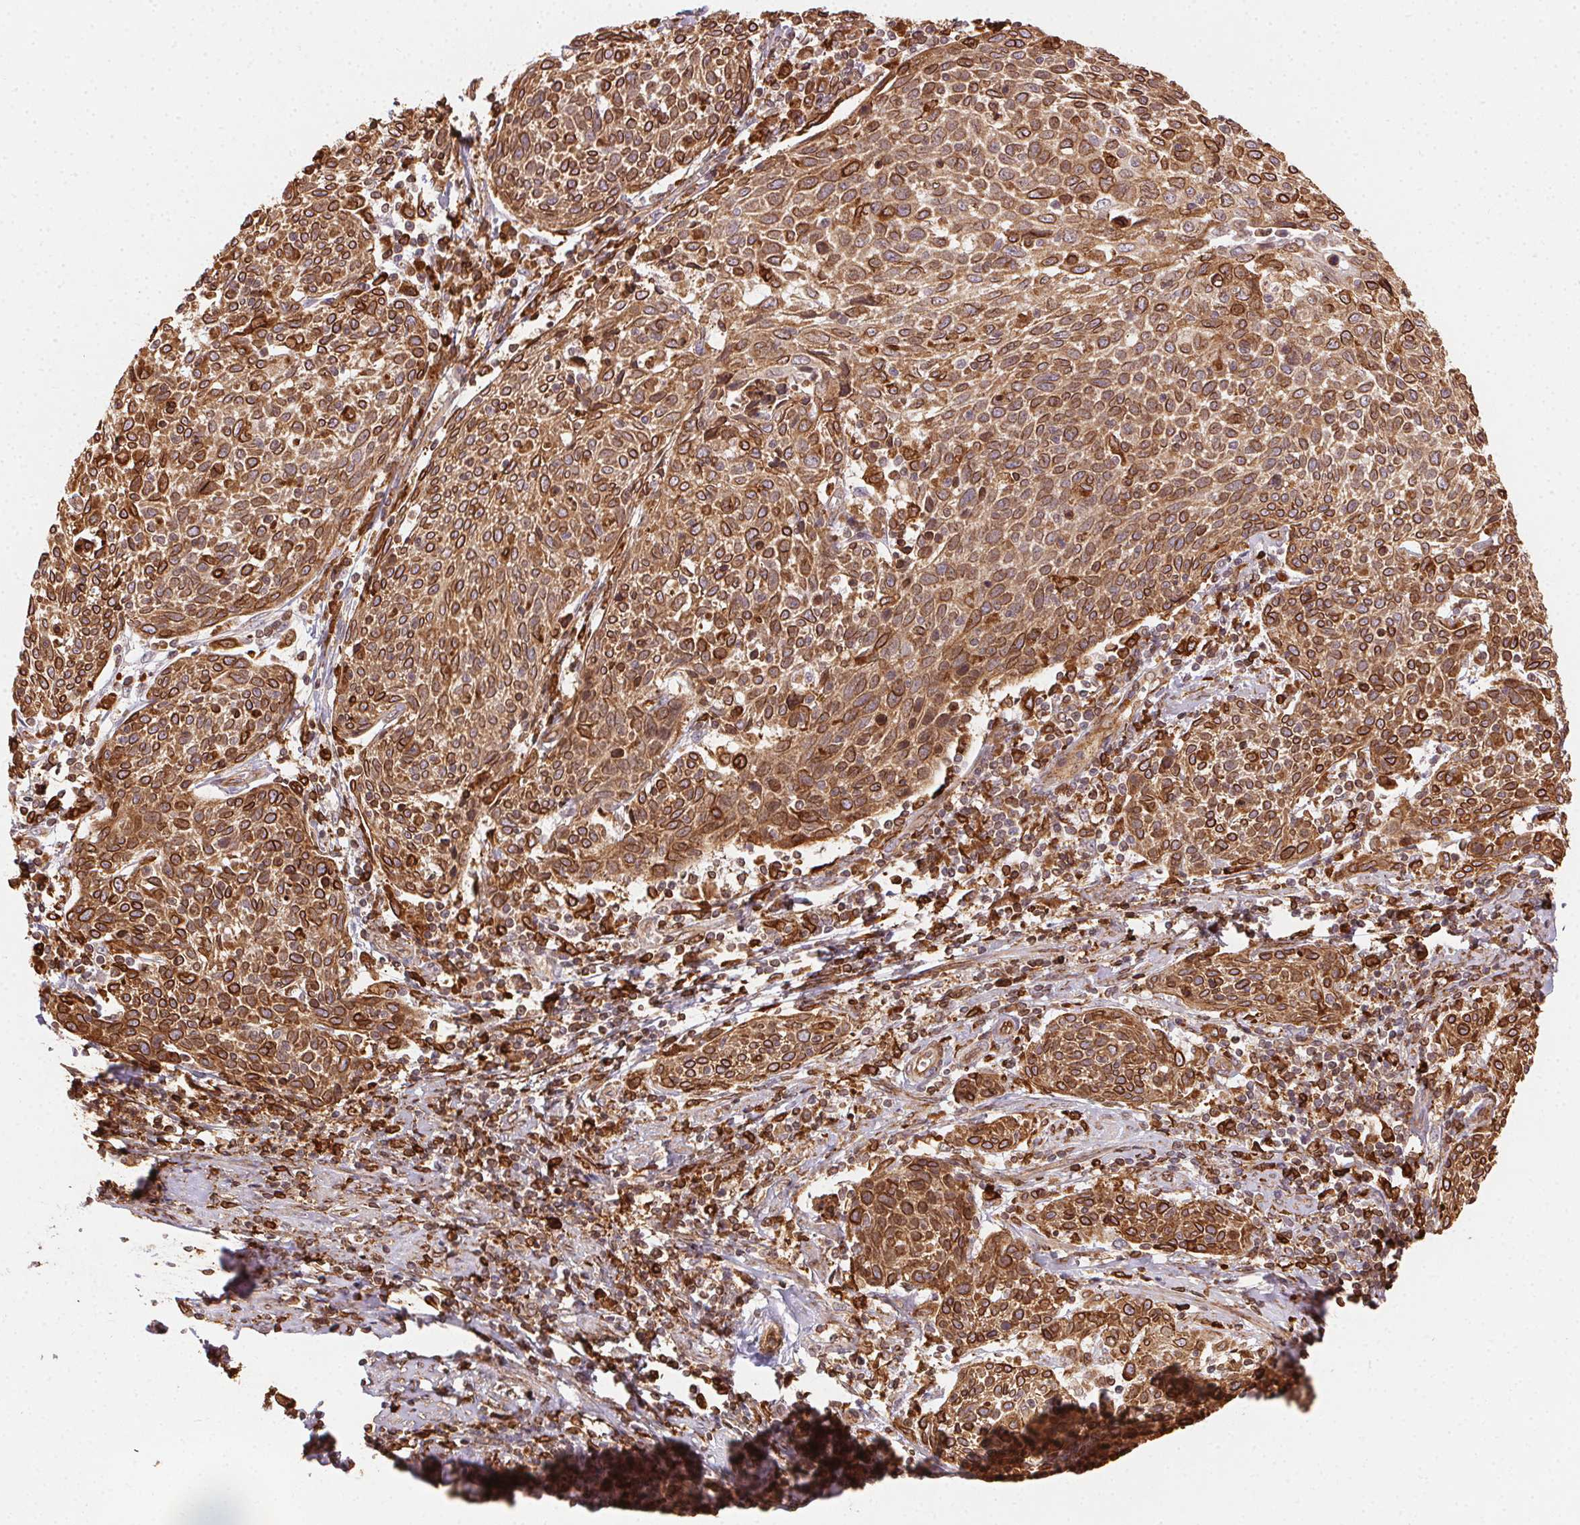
{"staining": {"intensity": "moderate", "quantity": ">75%", "location": "cytoplasmic/membranous"}, "tissue": "cervical cancer", "cell_type": "Tumor cells", "image_type": "cancer", "snomed": [{"axis": "morphology", "description": "Squamous cell carcinoma, NOS"}, {"axis": "topography", "description": "Cervix"}], "caption": "High-power microscopy captured an immunohistochemistry (IHC) histopathology image of cervical cancer (squamous cell carcinoma), revealing moderate cytoplasmic/membranous positivity in approximately >75% of tumor cells.", "gene": "RNASET2", "patient": {"sex": "female", "age": 61}}